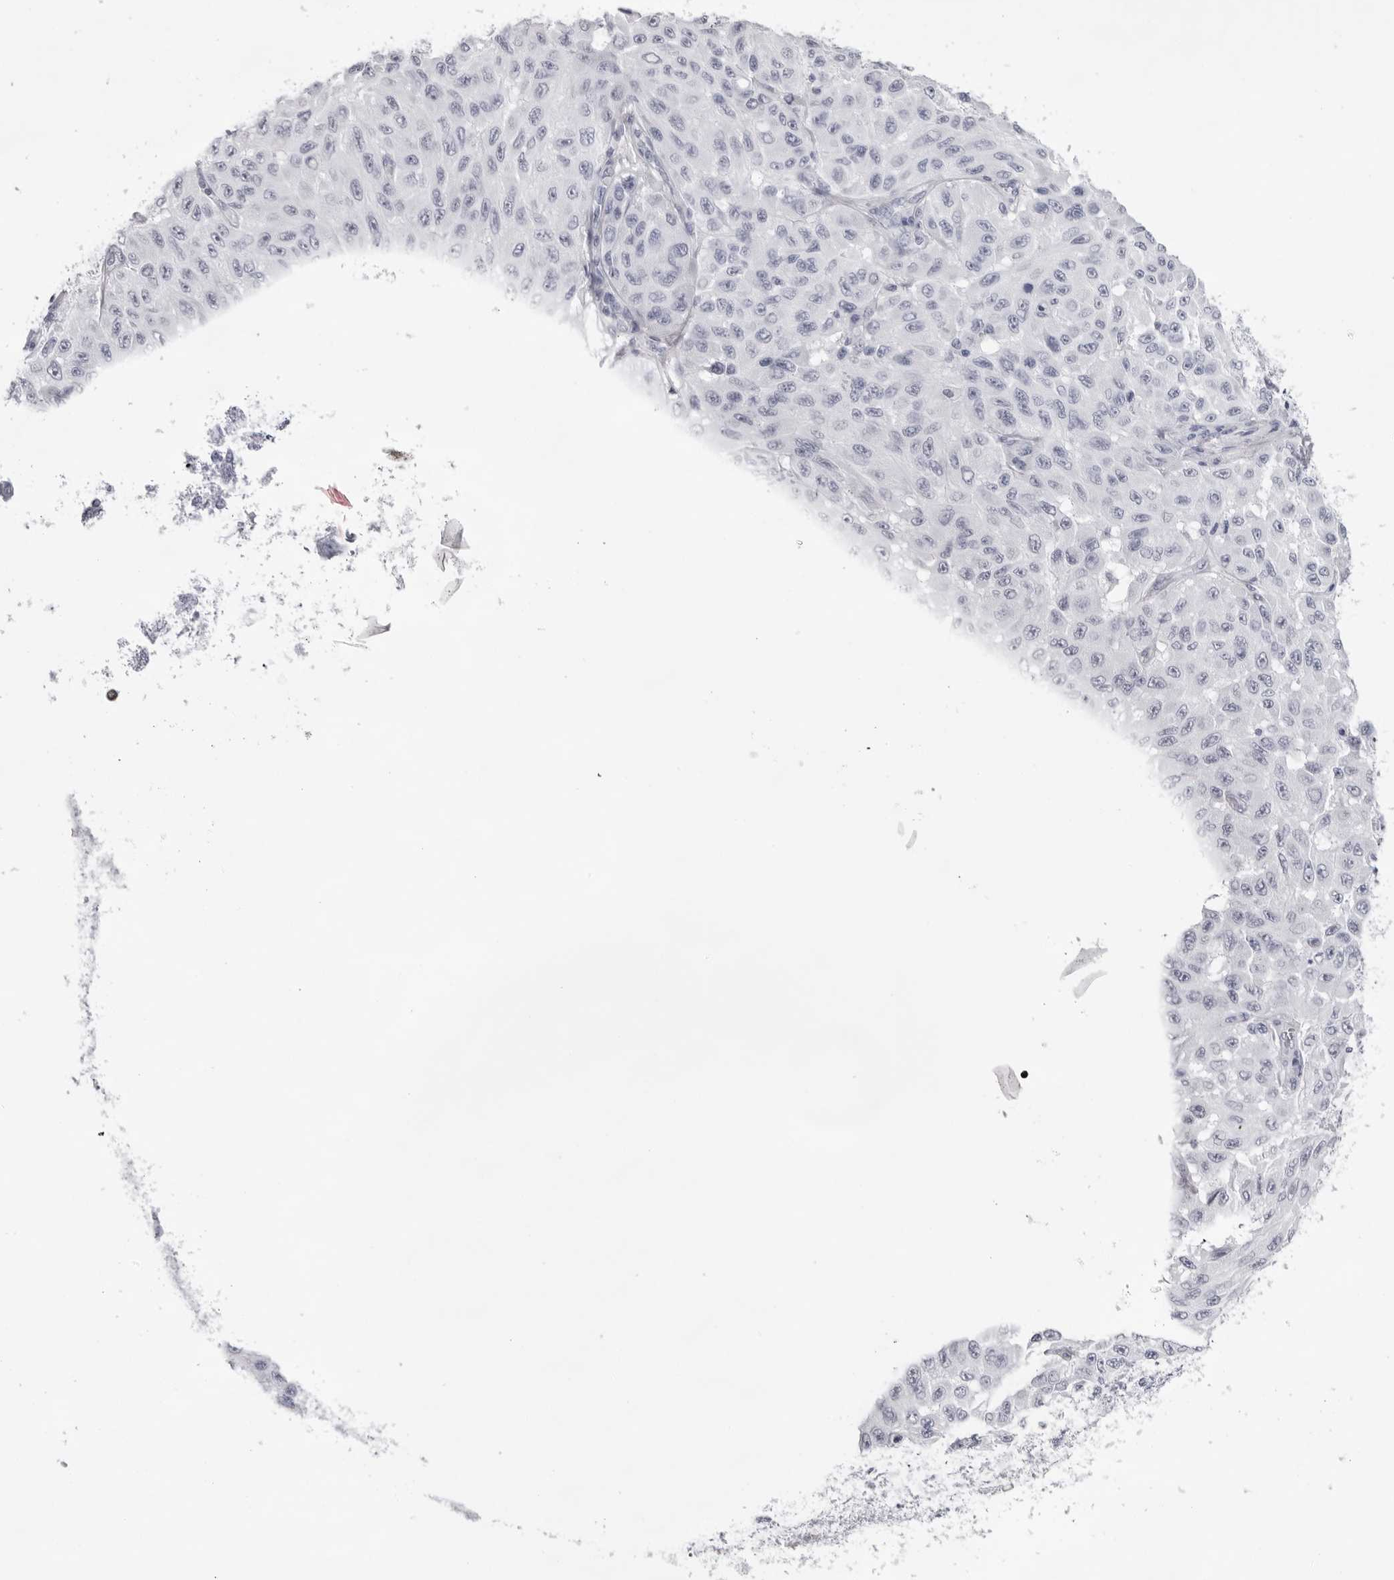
{"staining": {"intensity": "negative", "quantity": "none", "location": "none"}, "tissue": "melanoma", "cell_type": "Tumor cells", "image_type": "cancer", "snomed": [{"axis": "morphology", "description": "Malignant melanoma, NOS"}, {"axis": "topography", "description": "Skin"}], "caption": "Immunohistochemistry of malignant melanoma displays no positivity in tumor cells.", "gene": "TMOD4", "patient": {"sex": "male", "age": 30}}